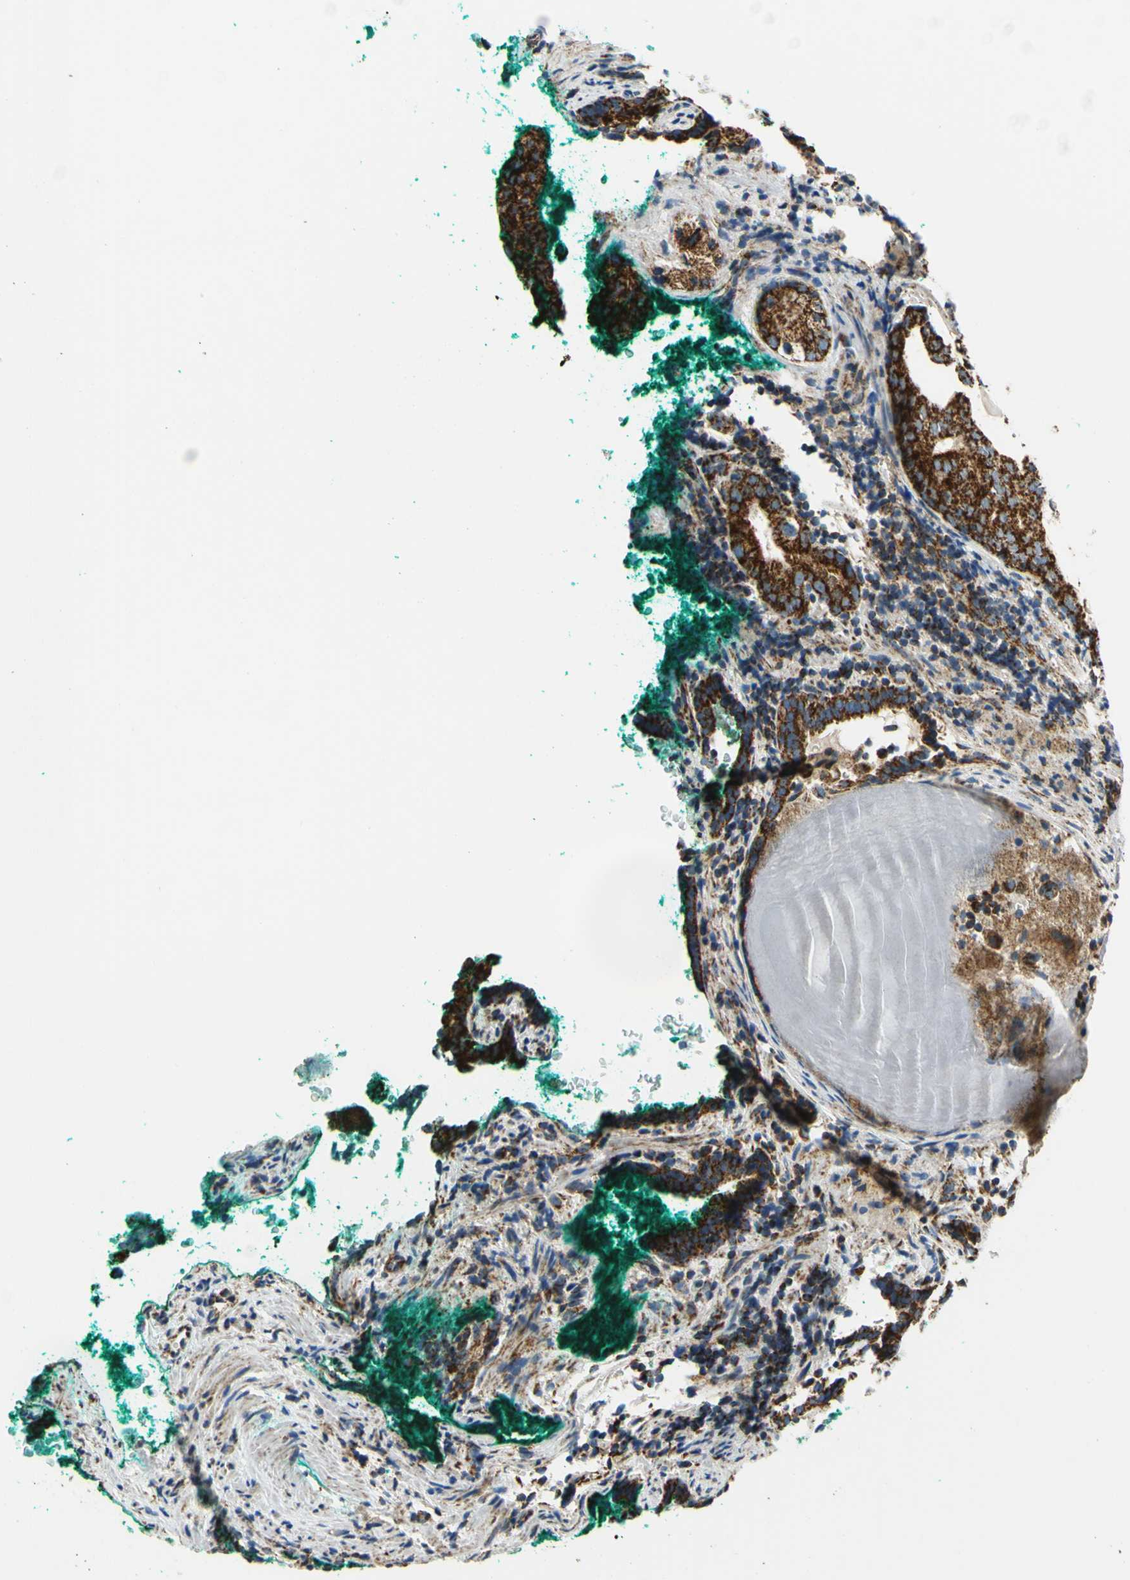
{"staining": {"intensity": "strong", "quantity": ">75%", "location": "cytoplasmic/membranous"}, "tissue": "prostate cancer", "cell_type": "Tumor cells", "image_type": "cancer", "snomed": [{"axis": "morphology", "description": "Adenocarcinoma, High grade"}, {"axis": "topography", "description": "Prostate"}], "caption": "Prostate high-grade adenocarcinoma stained with a protein marker demonstrates strong staining in tumor cells.", "gene": "MAVS", "patient": {"sex": "male", "age": 66}}